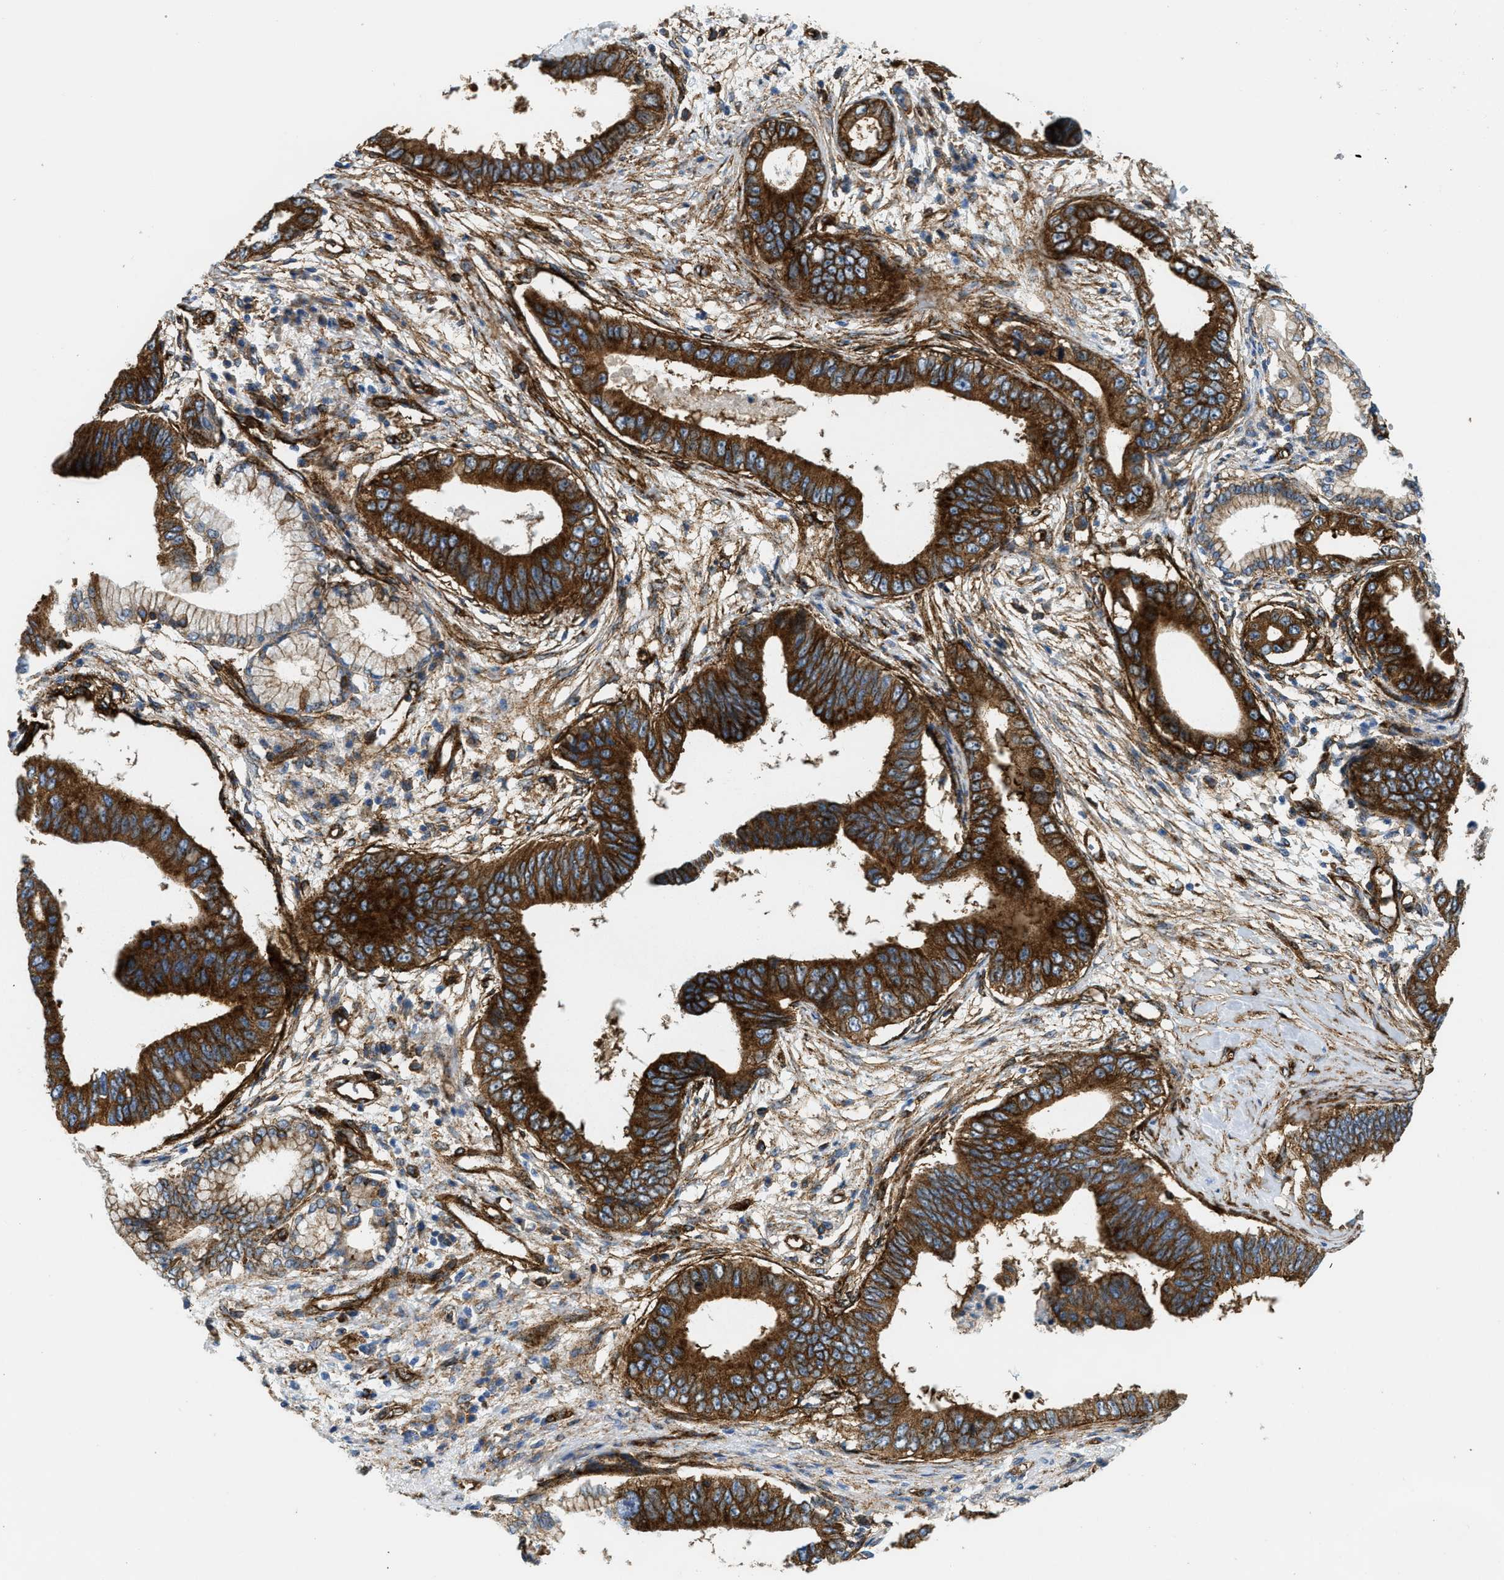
{"staining": {"intensity": "strong", "quantity": ">75%", "location": "cytoplasmic/membranous"}, "tissue": "pancreatic cancer", "cell_type": "Tumor cells", "image_type": "cancer", "snomed": [{"axis": "morphology", "description": "Adenocarcinoma, NOS"}, {"axis": "topography", "description": "Pancreas"}], "caption": "Immunohistochemical staining of pancreatic cancer (adenocarcinoma) reveals high levels of strong cytoplasmic/membranous positivity in about >75% of tumor cells.", "gene": "HIP1", "patient": {"sex": "male", "age": 77}}